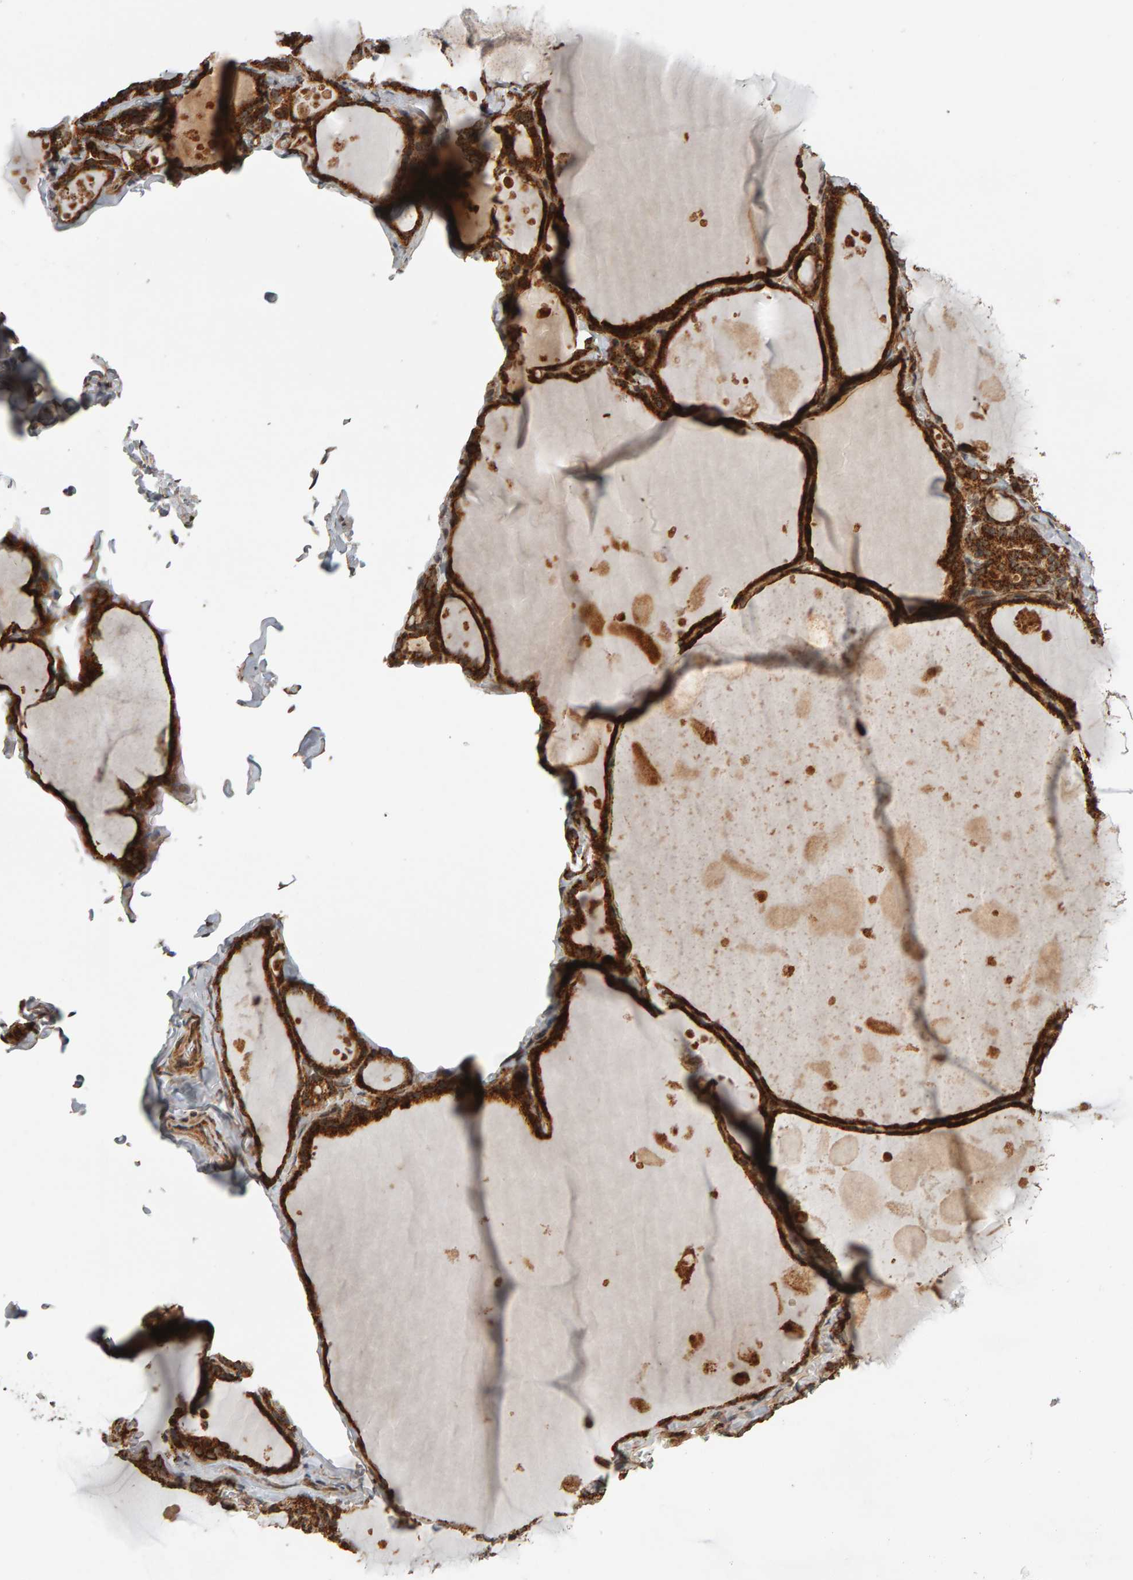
{"staining": {"intensity": "strong", "quantity": ">75%", "location": "cytoplasmic/membranous"}, "tissue": "thyroid gland", "cell_type": "Glandular cells", "image_type": "normal", "snomed": [{"axis": "morphology", "description": "Normal tissue, NOS"}, {"axis": "topography", "description": "Thyroid gland"}], "caption": "Immunohistochemical staining of normal thyroid gland exhibits strong cytoplasmic/membranous protein staining in about >75% of glandular cells.", "gene": "ZFAND1", "patient": {"sex": "male", "age": 56}}